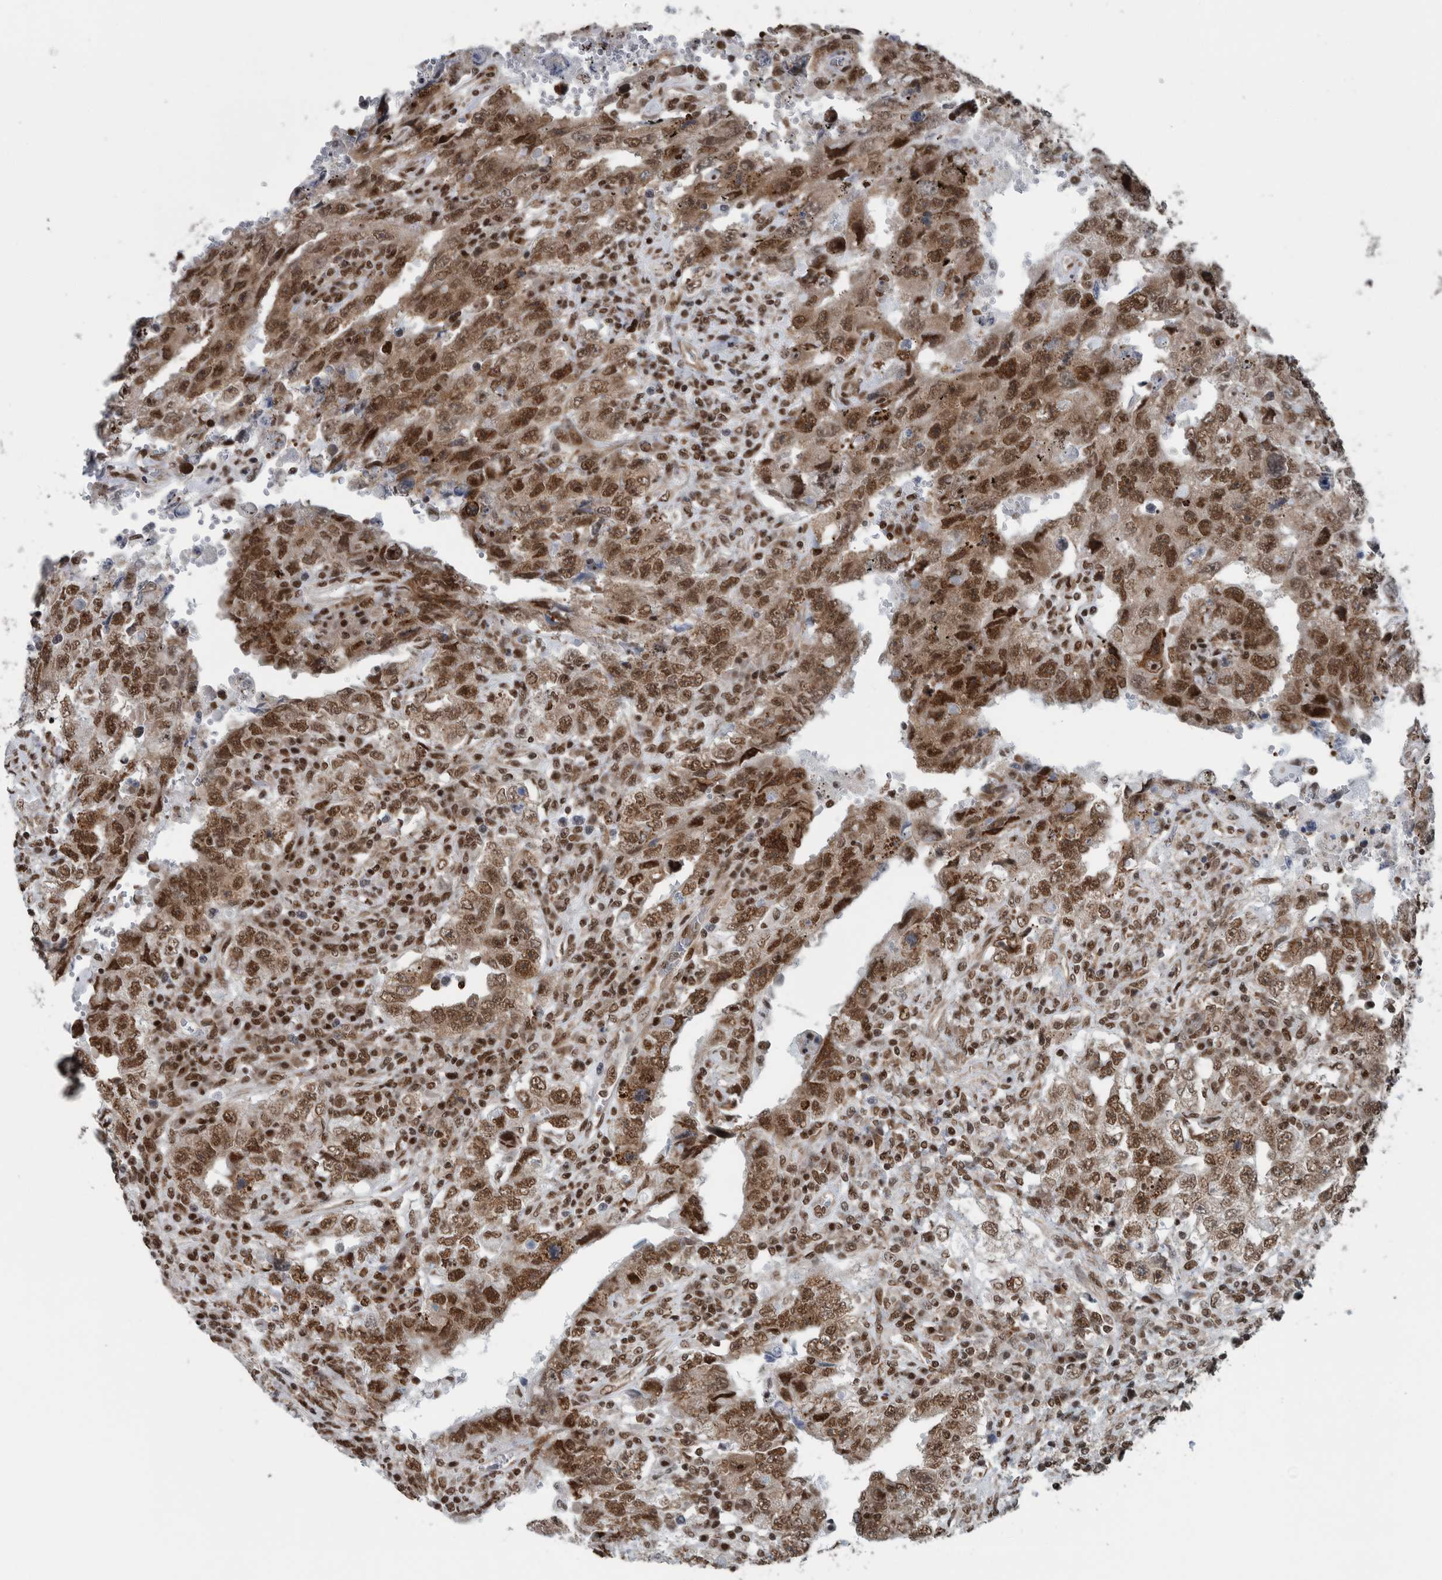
{"staining": {"intensity": "moderate", "quantity": ">75%", "location": "cytoplasmic/membranous,nuclear"}, "tissue": "testis cancer", "cell_type": "Tumor cells", "image_type": "cancer", "snomed": [{"axis": "morphology", "description": "Carcinoma, Embryonal, NOS"}, {"axis": "topography", "description": "Testis"}], "caption": "Testis cancer tissue exhibits moderate cytoplasmic/membranous and nuclear positivity in about >75% of tumor cells", "gene": "DNMT3A", "patient": {"sex": "male", "age": 26}}